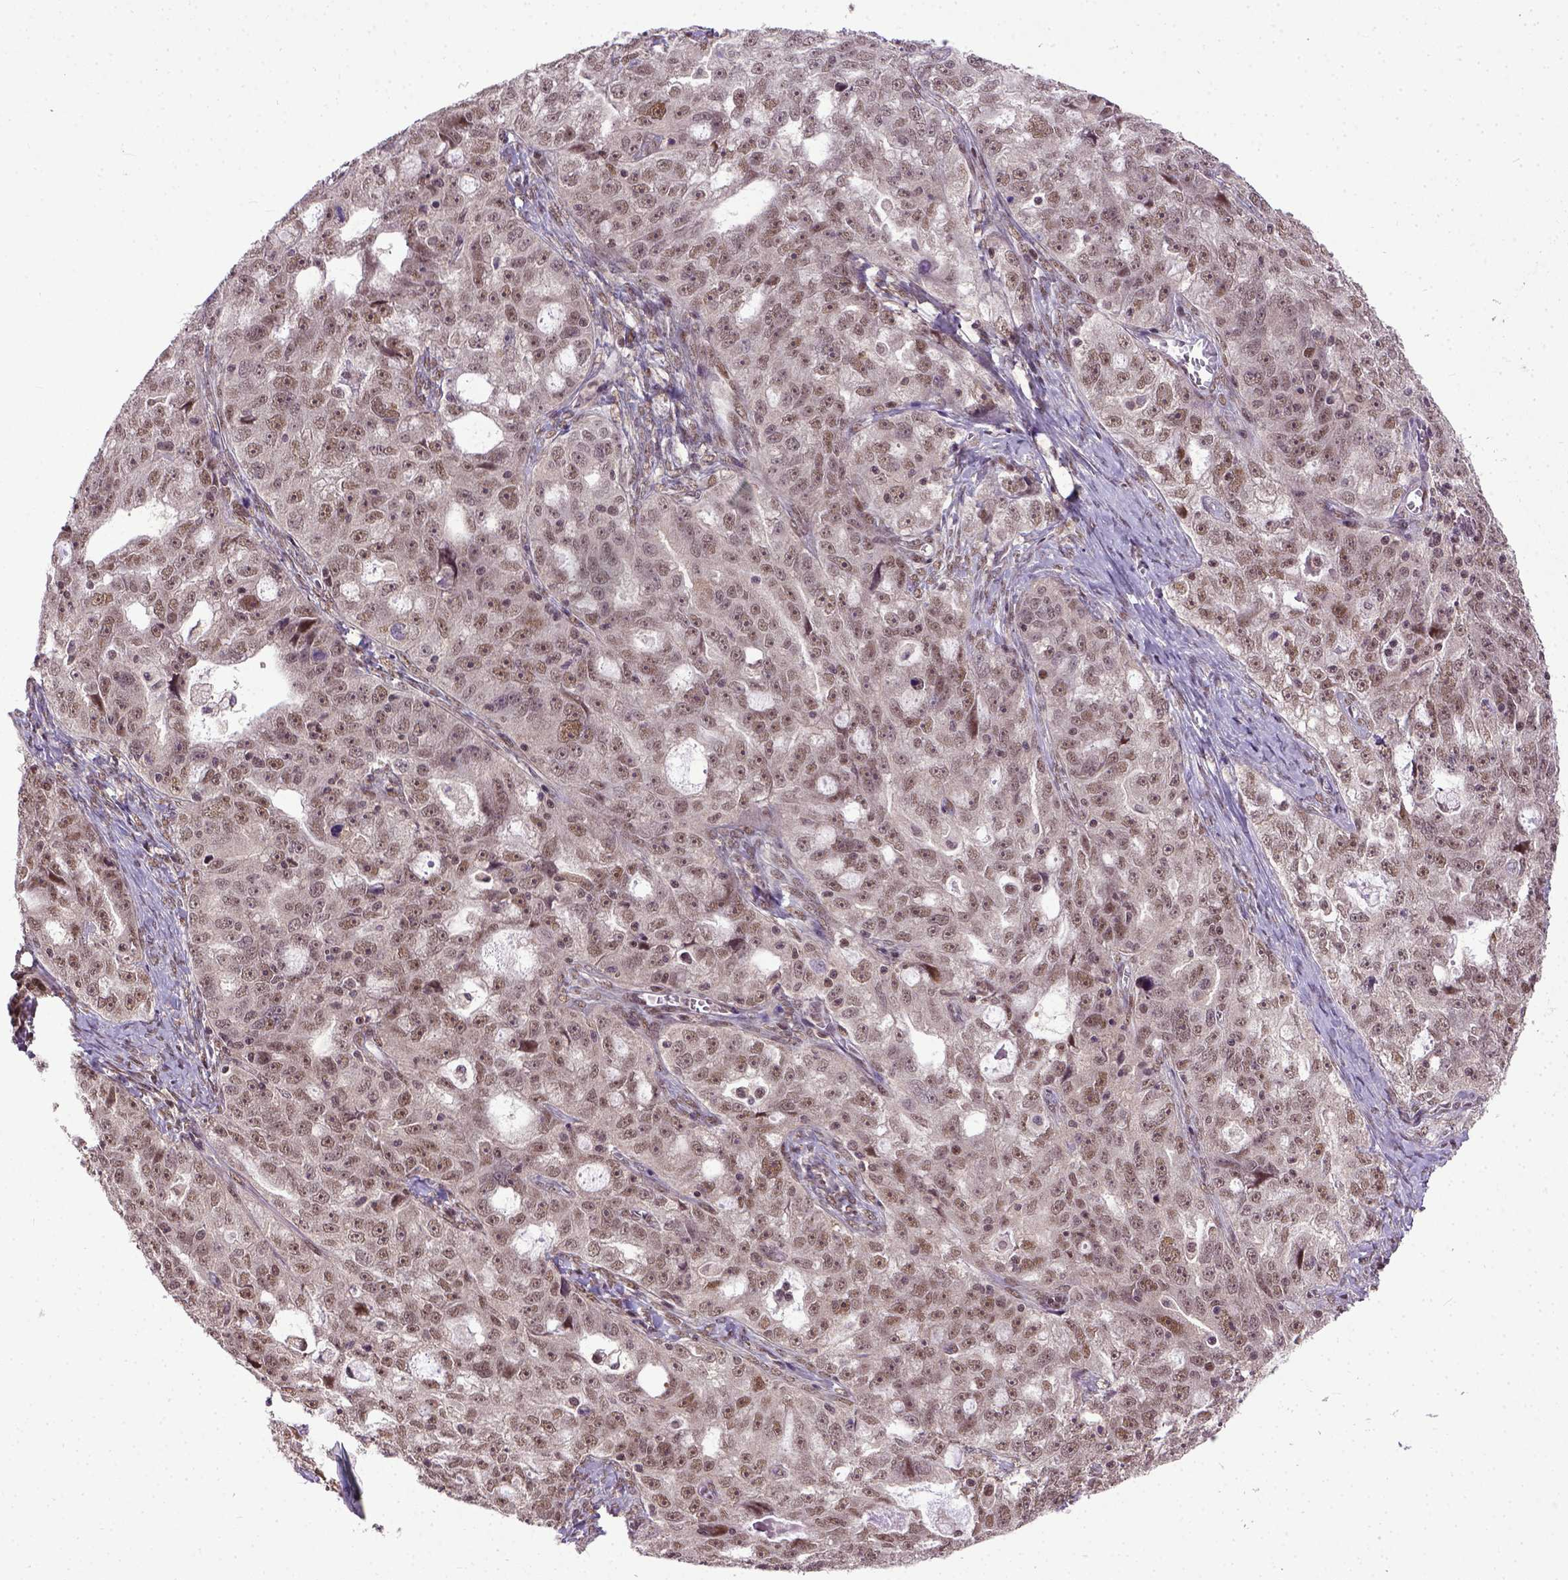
{"staining": {"intensity": "moderate", "quantity": ">75%", "location": "nuclear"}, "tissue": "ovarian cancer", "cell_type": "Tumor cells", "image_type": "cancer", "snomed": [{"axis": "morphology", "description": "Cystadenocarcinoma, serous, NOS"}, {"axis": "topography", "description": "Ovary"}], "caption": "Human serous cystadenocarcinoma (ovarian) stained for a protein (brown) shows moderate nuclear positive expression in about >75% of tumor cells.", "gene": "UBA3", "patient": {"sex": "female", "age": 51}}